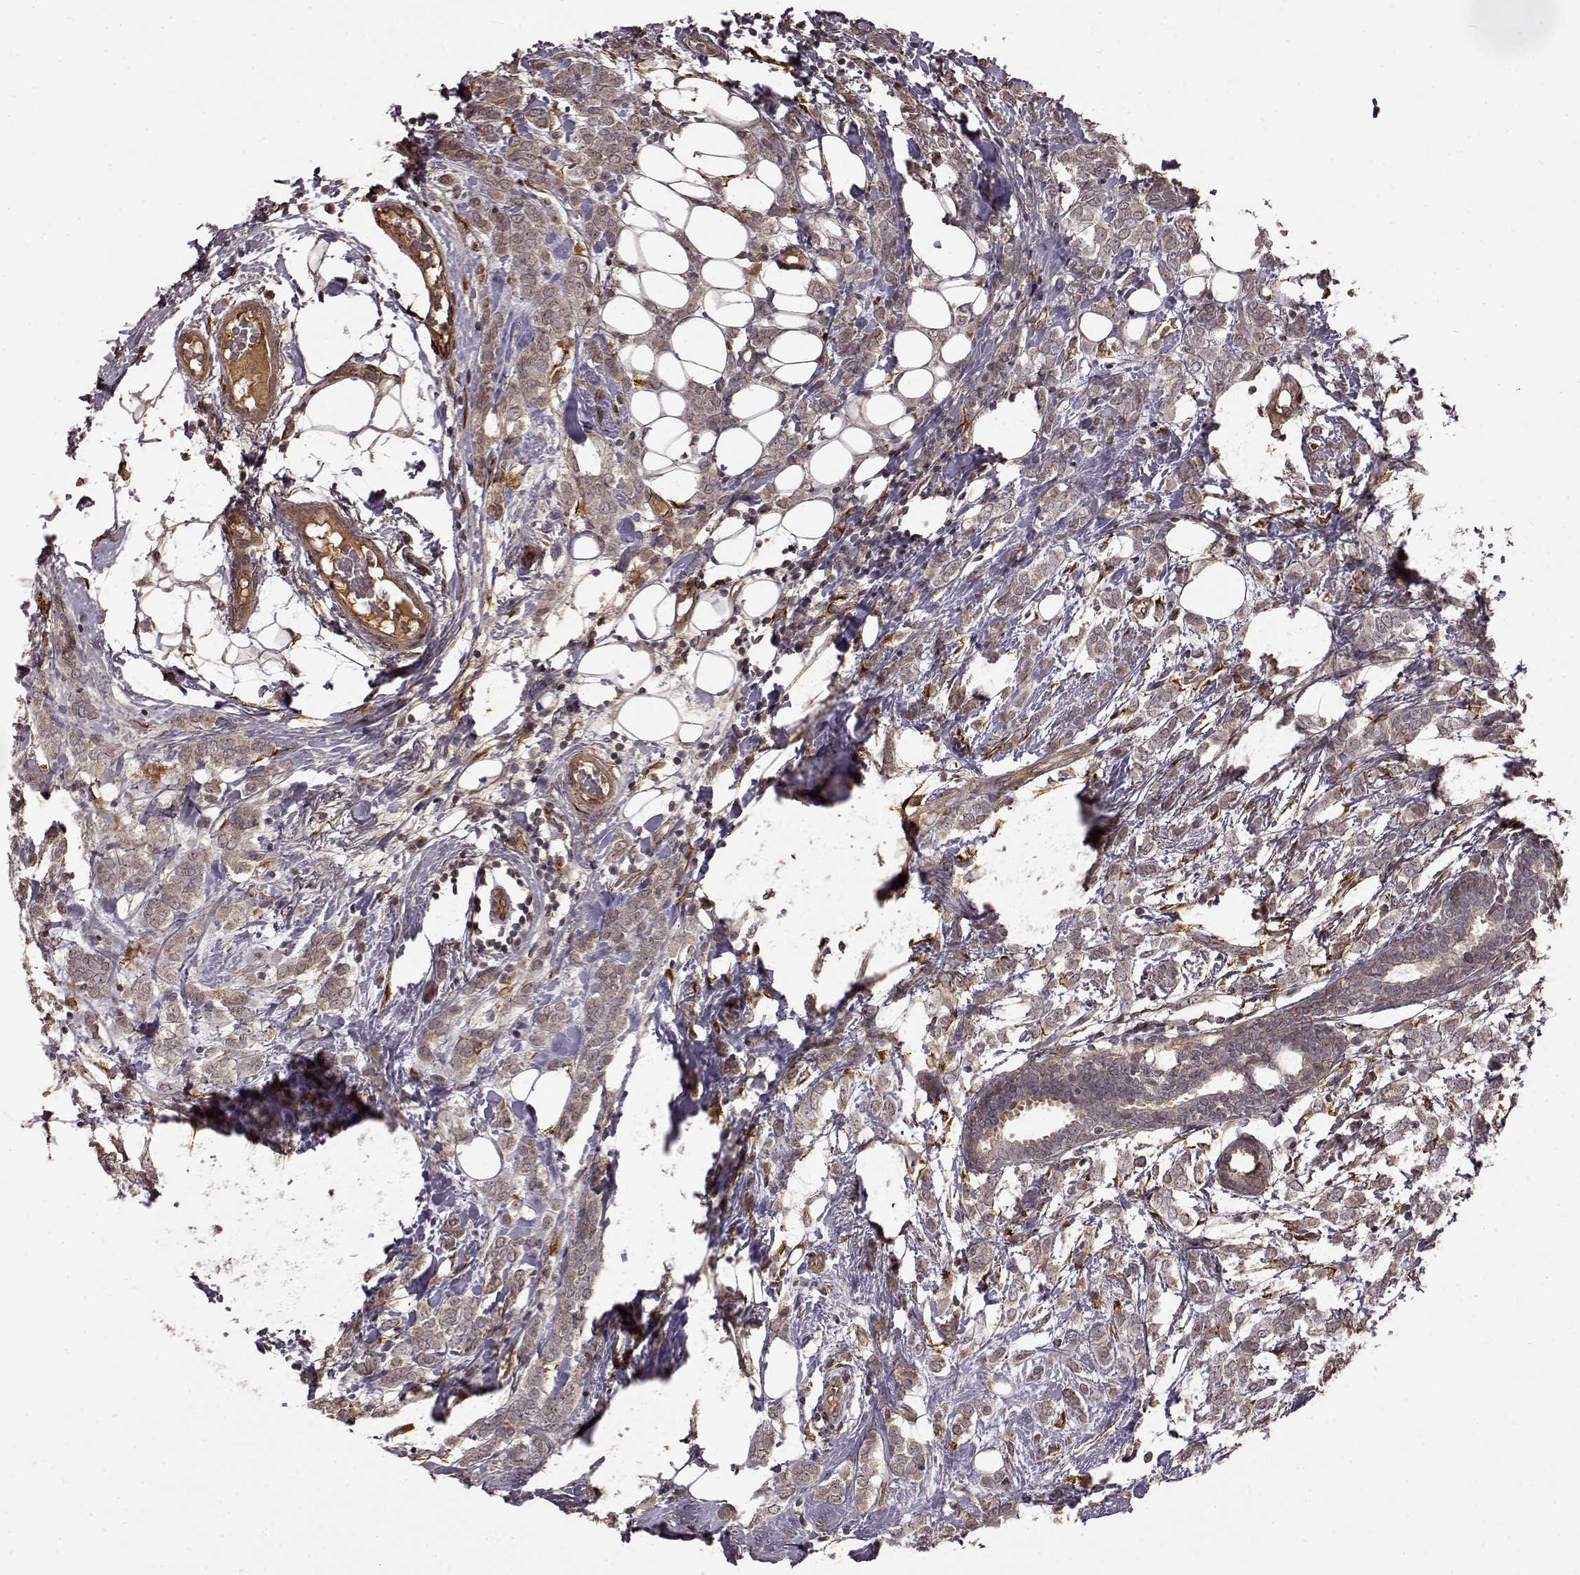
{"staining": {"intensity": "moderate", "quantity": "<25%", "location": "cytoplasmic/membranous"}, "tissue": "breast cancer", "cell_type": "Tumor cells", "image_type": "cancer", "snomed": [{"axis": "morphology", "description": "Lobular carcinoma"}, {"axis": "topography", "description": "Breast"}], "caption": "An image of human breast lobular carcinoma stained for a protein displays moderate cytoplasmic/membranous brown staining in tumor cells.", "gene": "FSTL1", "patient": {"sex": "female", "age": 49}}